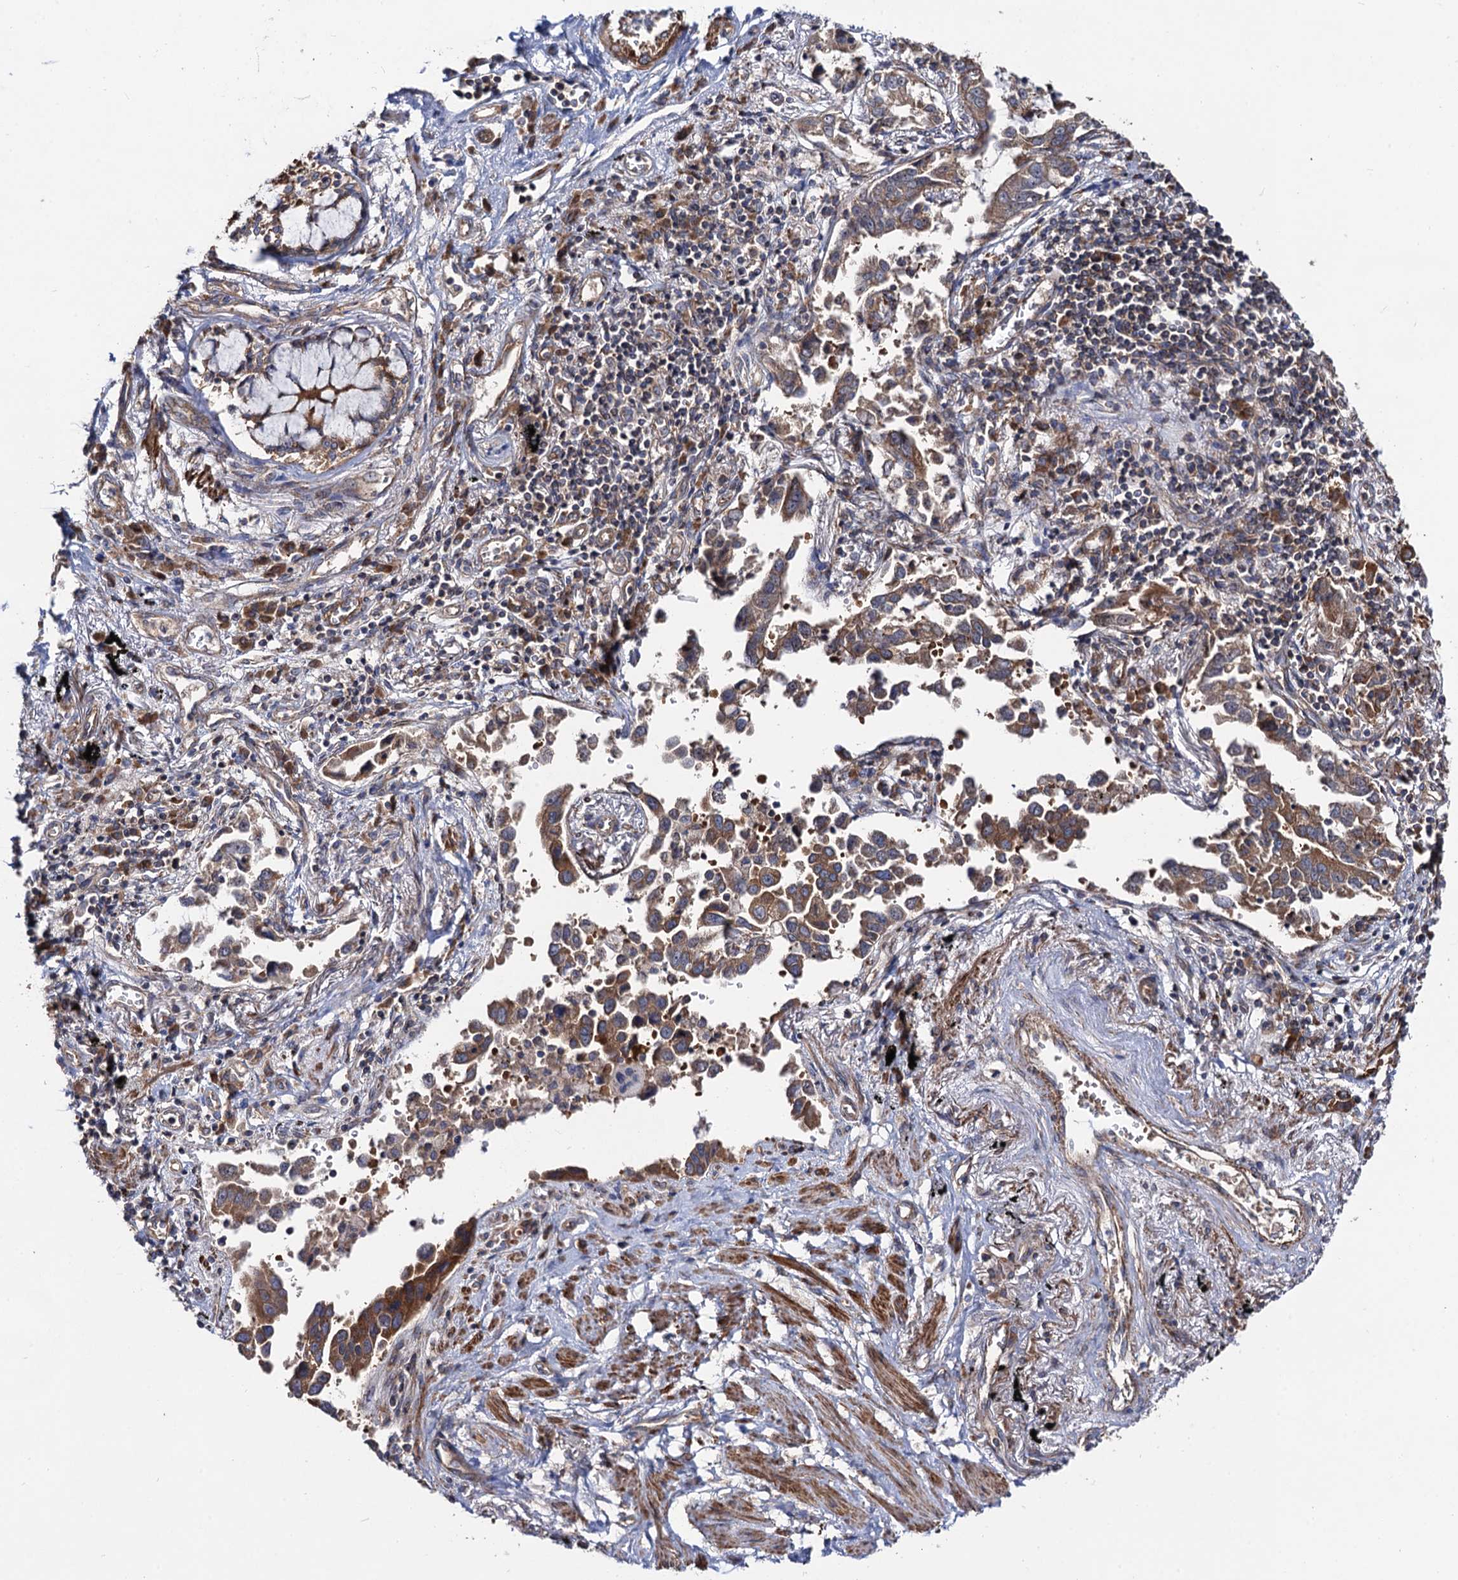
{"staining": {"intensity": "moderate", "quantity": ">75%", "location": "cytoplasmic/membranous"}, "tissue": "lung cancer", "cell_type": "Tumor cells", "image_type": "cancer", "snomed": [{"axis": "morphology", "description": "Adenocarcinoma, NOS"}, {"axis": "topography", "description": "Lung"}], "caption": "Moderate cytoplasmic/membranous staining for a protein is identified in approximately >75% of tumor cells of lung cancer (adenocarcinoma) using IHC.", "gene": "DYDC1", "patient": {"sex": "male", "age": 67}}